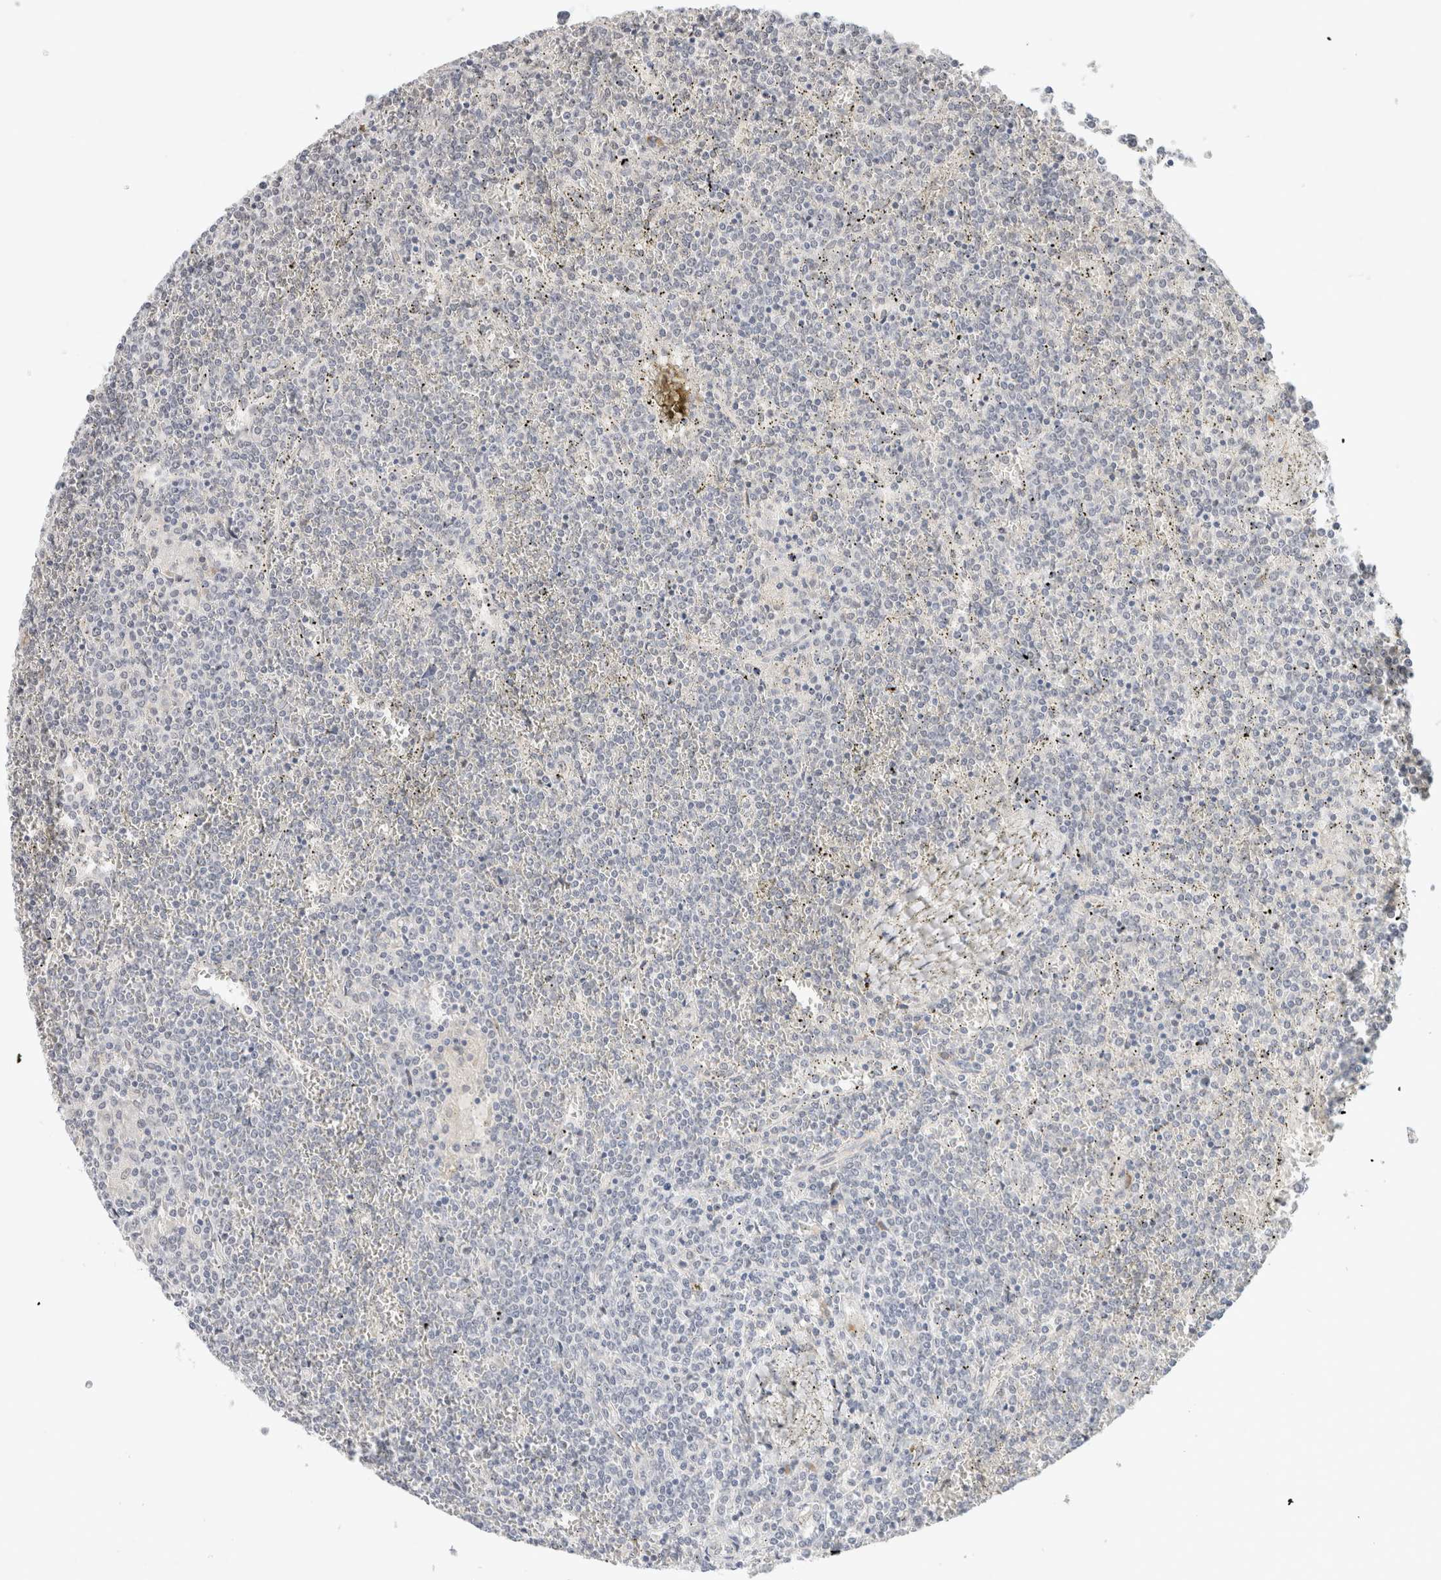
{"staining": {"intensity": "negative", "quantity": "none", "location": "none"}, "tissue": "lymphoma", "cell_type": "Tumor cells", "image_type": "cancer", "snomed": [{"axis": "morphology", "description": "Malignant lymphoma, non-Hodgkin's type, Low grade"}, {"axis": "topography", "description": "Spleen"}], "caption": "A high-resolution photomicrograph shows immunohistochemistry staining of lymphoma, which reveals no significant positivity in tumor cells.", "gene": "HDLBP", "patient": {"sex": "female", "age": 19}}